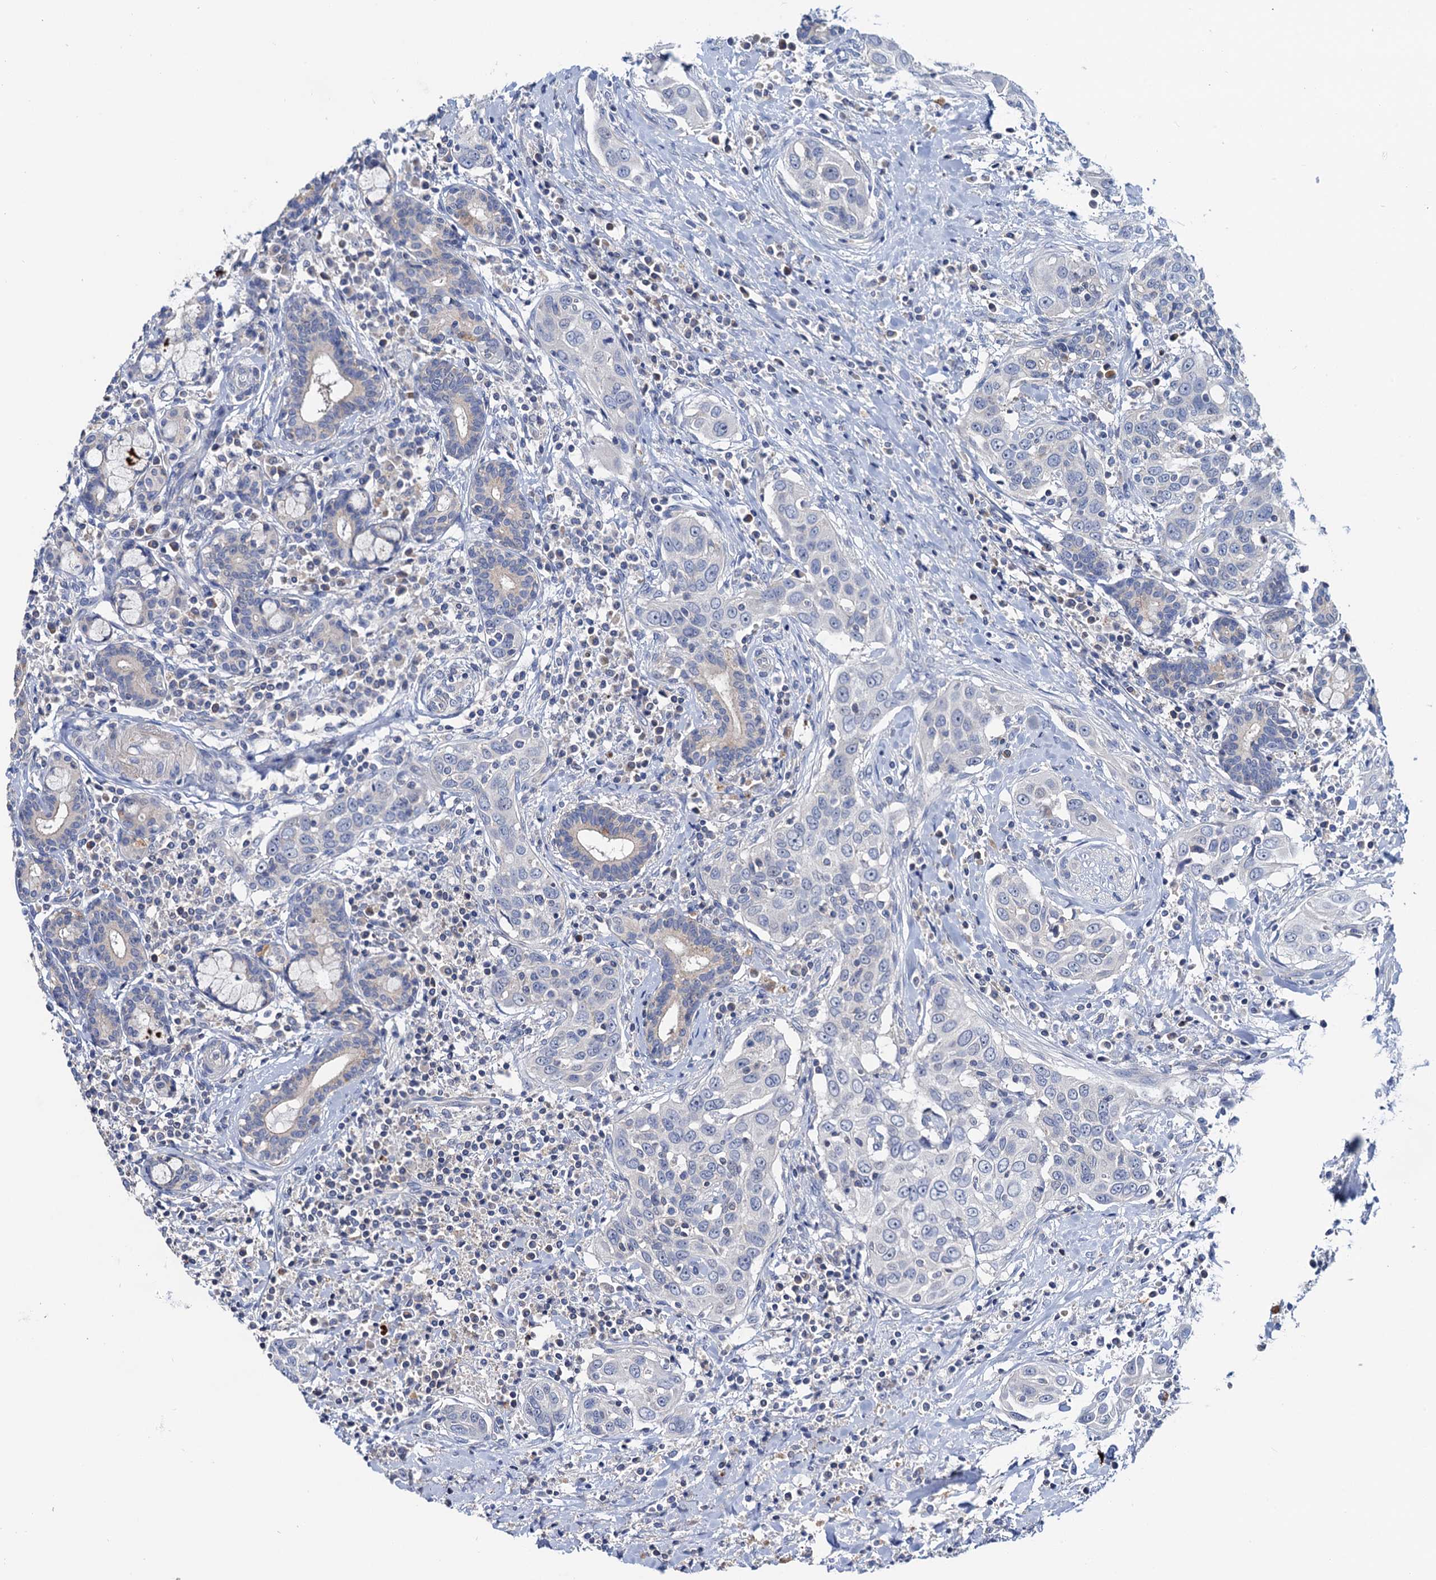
{"staining": {"intensity": "negative", "quantity": "none", "location": "none"}, "tissue": "head and neck cancer", "cell_type": "Tumor cells", "image_type": "cancer", "snomed": [{"axis": "morphology", "description": "Squamous cell carcinoma, NOS"}, {"axis": "topography", "description": "Oral tissue"}, {"axis": "topography", "description": "Head-Neck"}], "caption": "An immunohistochemistry (IHC) micrograph of head and neck cancer is shown. There is no staining in tumor cells of head and neck cancer.", "gene": "MRPL48", "patient": {"sex": "female", "age": 50}}